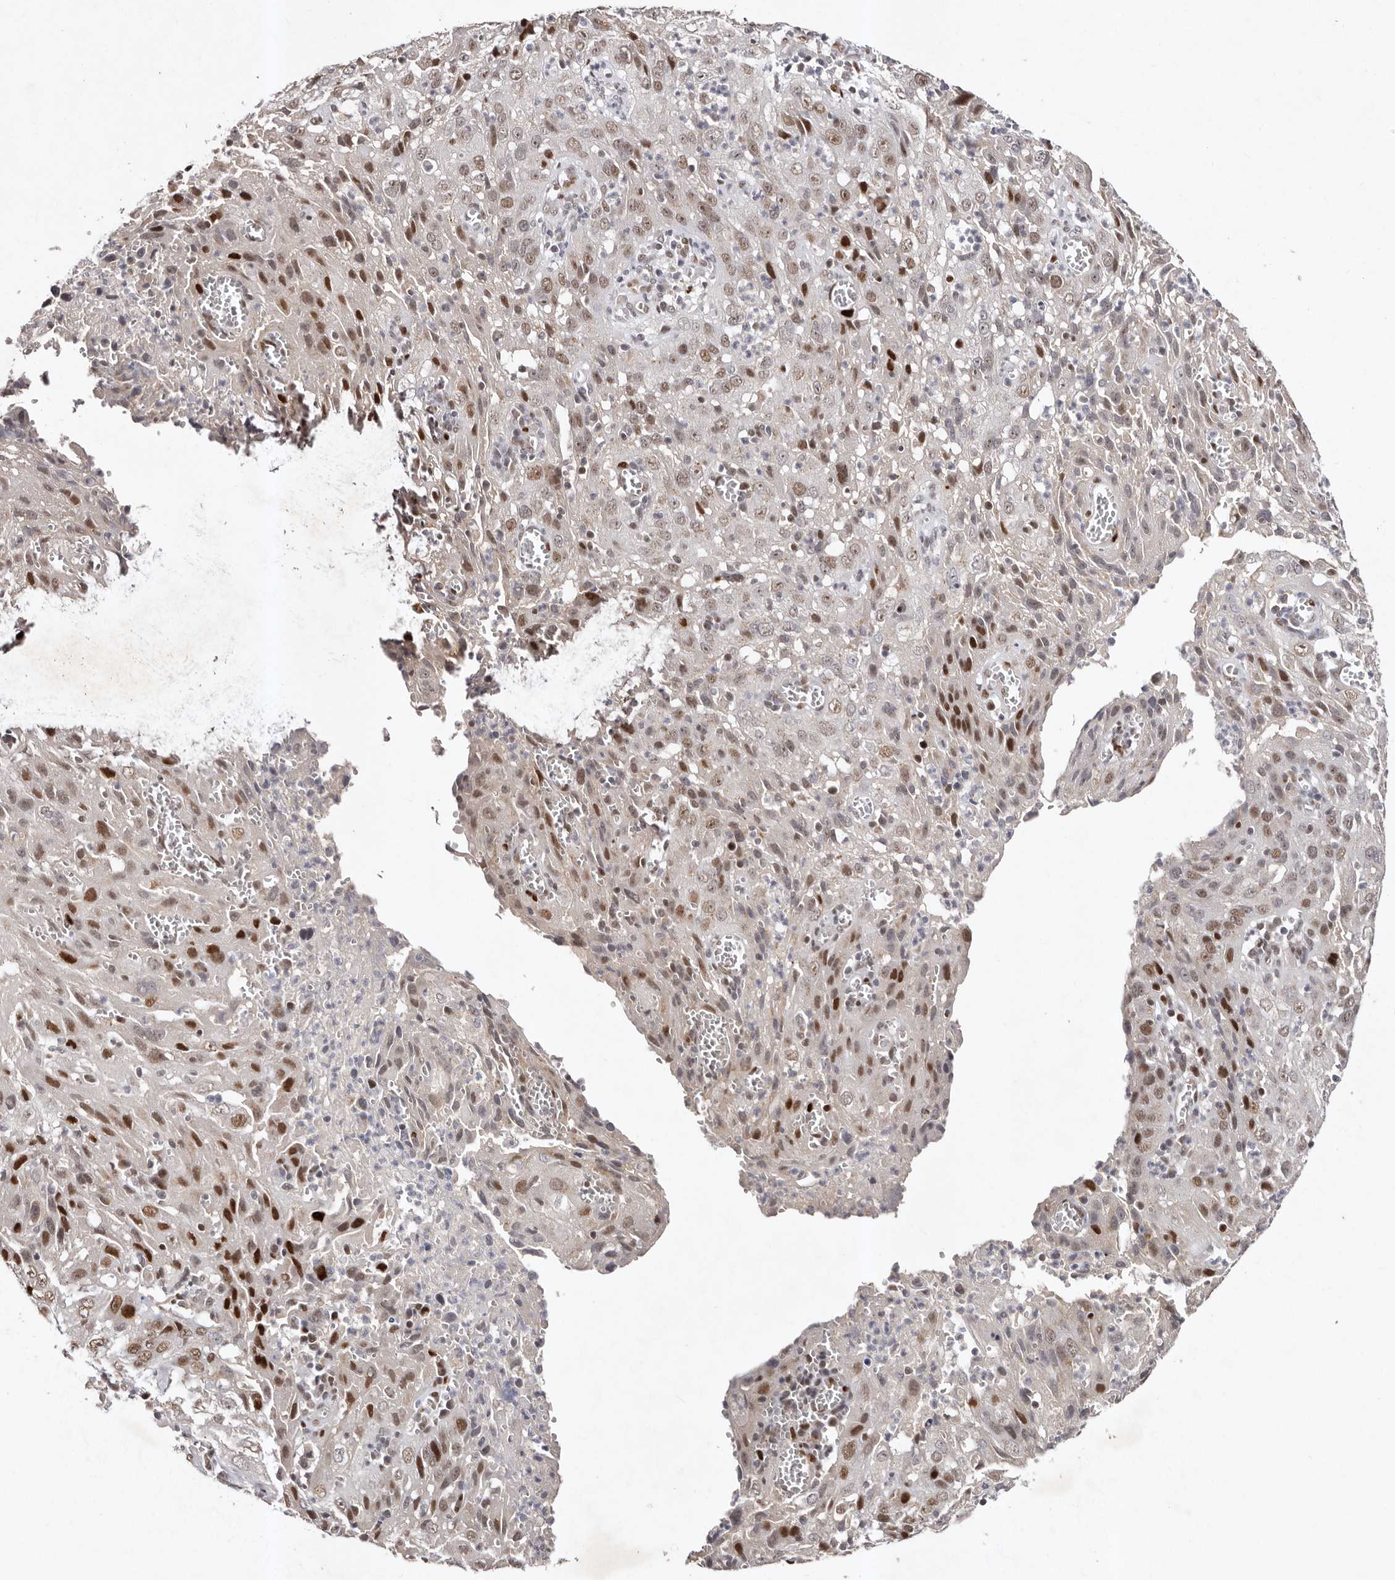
{"staining": {"intensity": "moderate", "quantity": ">75%", "location": "nuclear"}, "tissue": "cervical cancer", "cell_type": "Tumor cells", "image_type": "cancer", "snomed": [{"axis": "morphology", "description": "Squamous cell carcinoma, NOS"}, {"axis": "topography", "description": "Cervix"}], "caption": "Moderate nuclear expression is appreciated in about >75% of tumor cells in cervical cancer (squamous cell carcinoma). Immunohistochemistry stains the protein of interest in brown and the nuclei are stained blue.", "gene": "KLF7", "patient": {"sex": "female", "age": 32}}